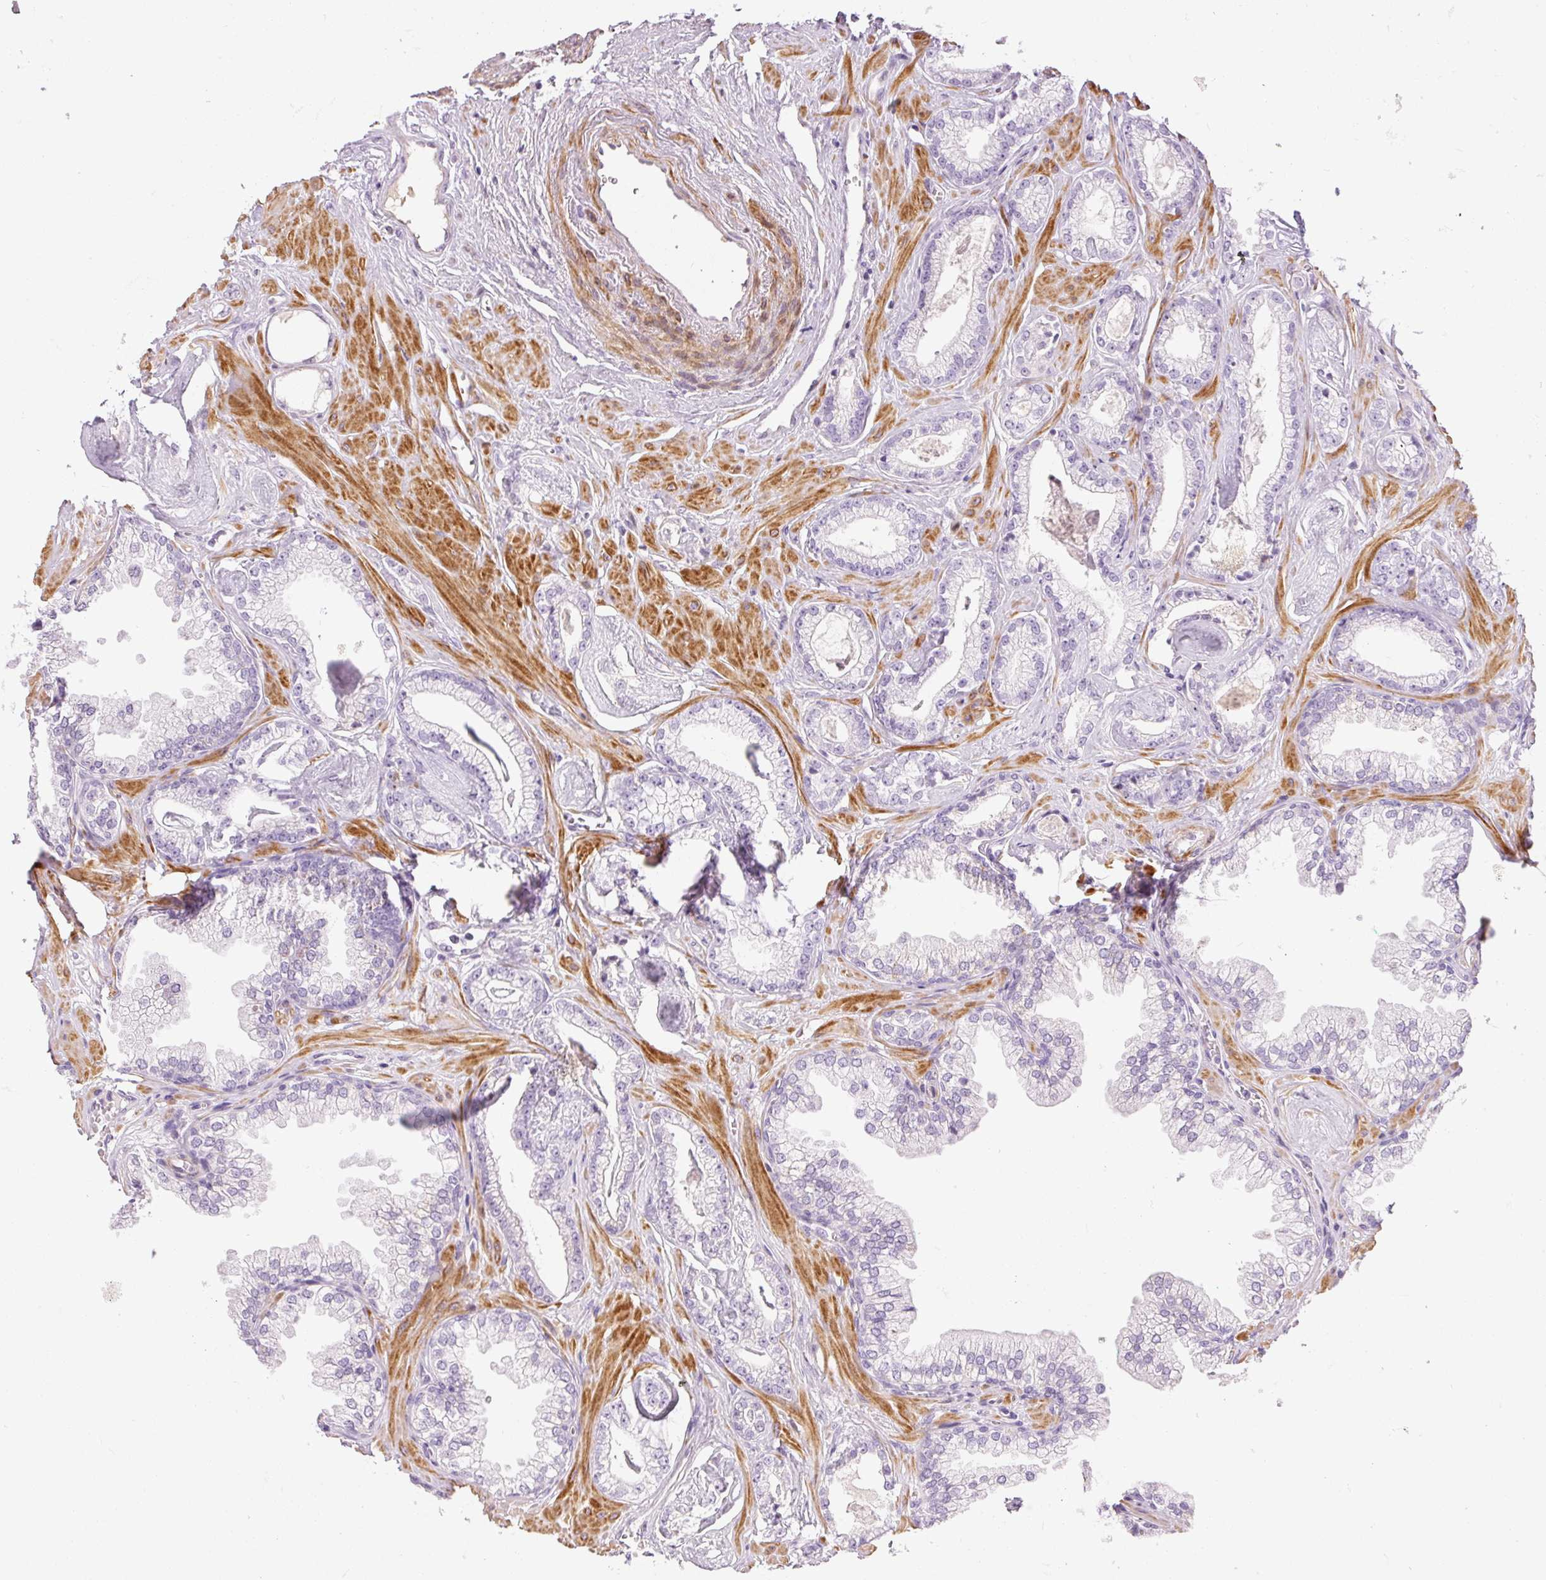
{"staining": {"intensity": "negative", "quantity": "none", "location": "none"}, "tissue": "prostate cancer", "cell_type": "Tumor cells", "image_type": "cancer", "snomed": [{"axis": "morphology", "description": "Adenocarcinoma, Low grade"}, {"axis": "topography", "description": "Prostate"}], "caption": "High power microscopy photomicrograph of an immunohistochemistry image of prostate cancer (low-grade adenocarcinoma), revealing no significant staining in tumor cells. The staining was performed using DAB (3,3'-diaminobenzidine) to visualize the protein expression in brown, while the nuclei were stained in blue with hematoxylin (Magnification: 20x).", "gene": "HNF1A", "patient": {"sex": "male", "age": 60}}